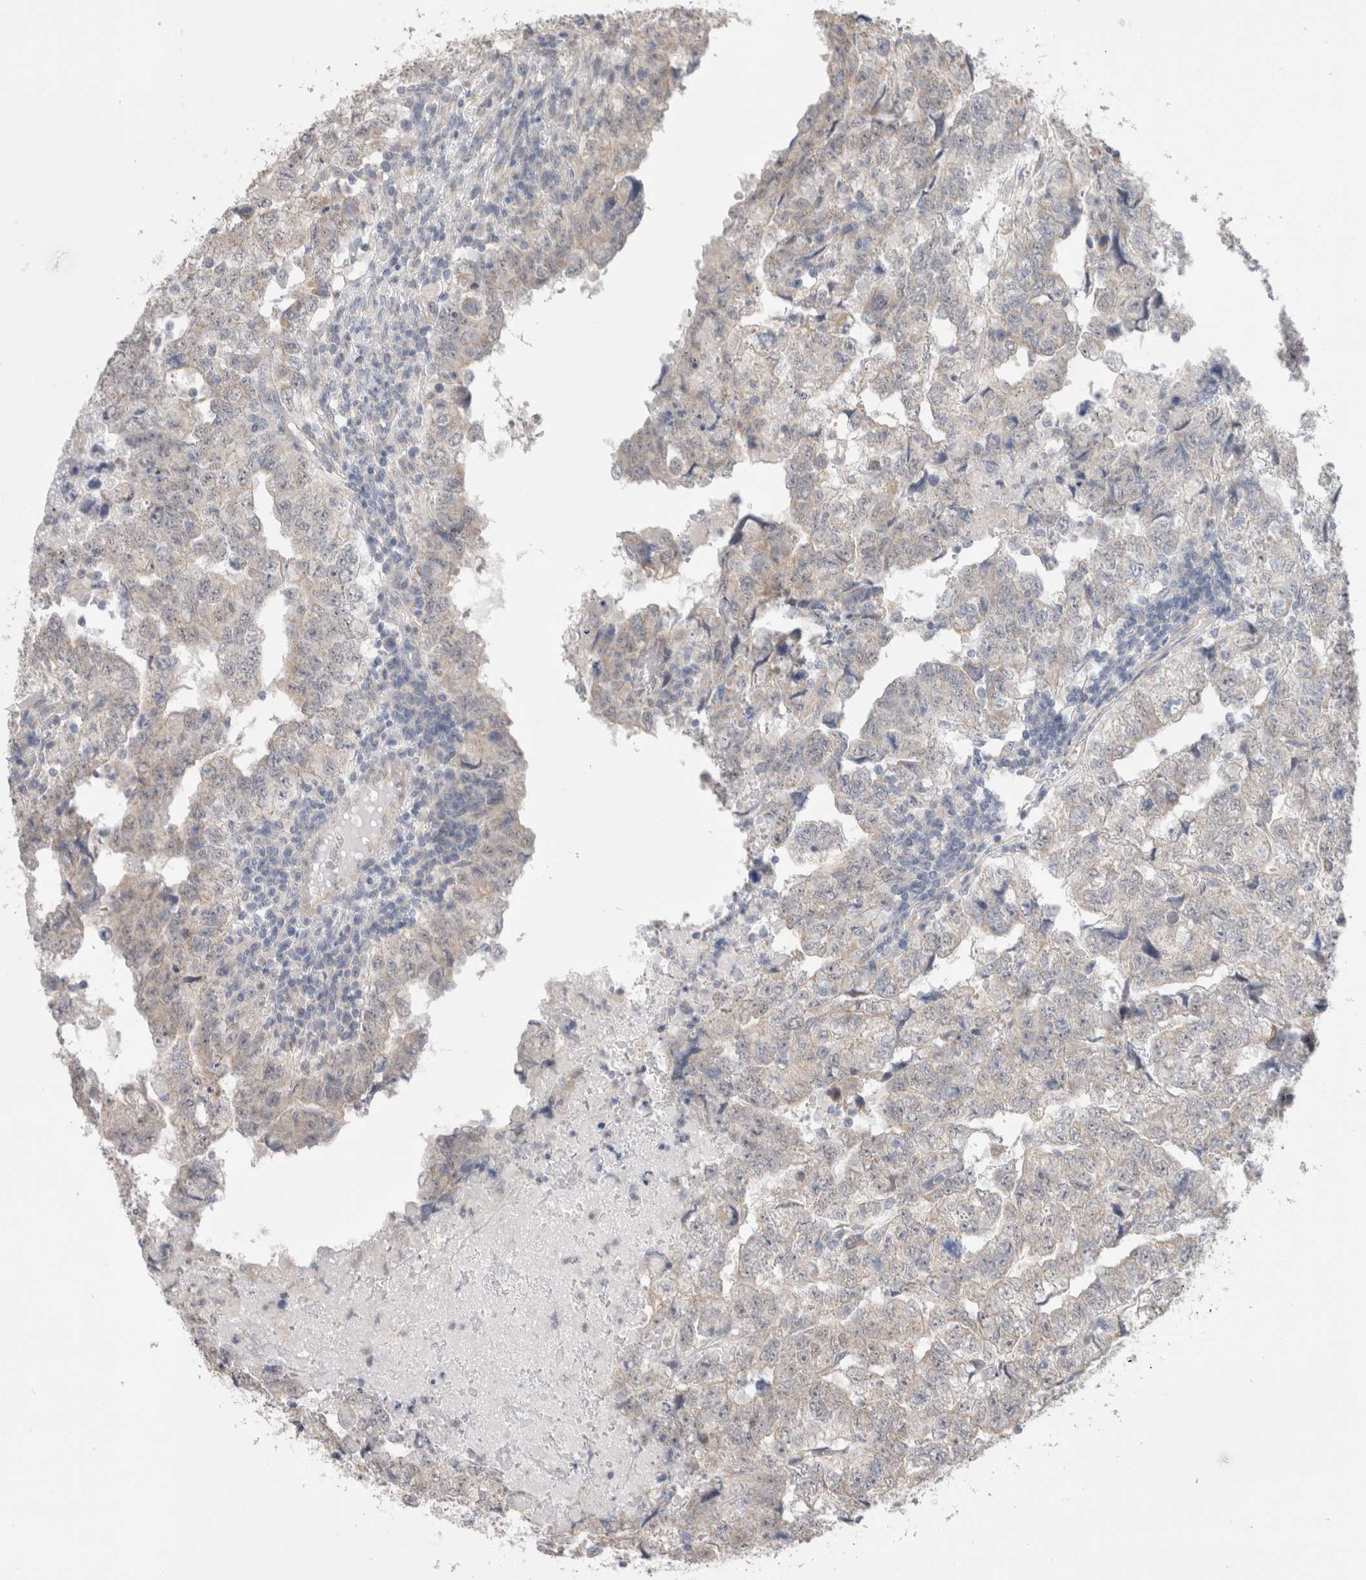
{"staining": {"intensity": "weak", "quantity": "<25%", "location": "cytoplasmic/membranous"}, "tissue": "testis cancer", "cell_type": "Tumor cells", "image_type": "cancer", "snomed": [{"axis": "morphology", "description": "Carcinoma, Embryonal, NOS"}, {"axis": "topography", "description": "Testis"}], "caption": "Tumor cells show no significant positivity in testis cancer. (Brightfield microscopy of DAB immunohistochemistry at high magnification).", "gene": "DMD", "patient": {"sex": "male", "age": 36}}